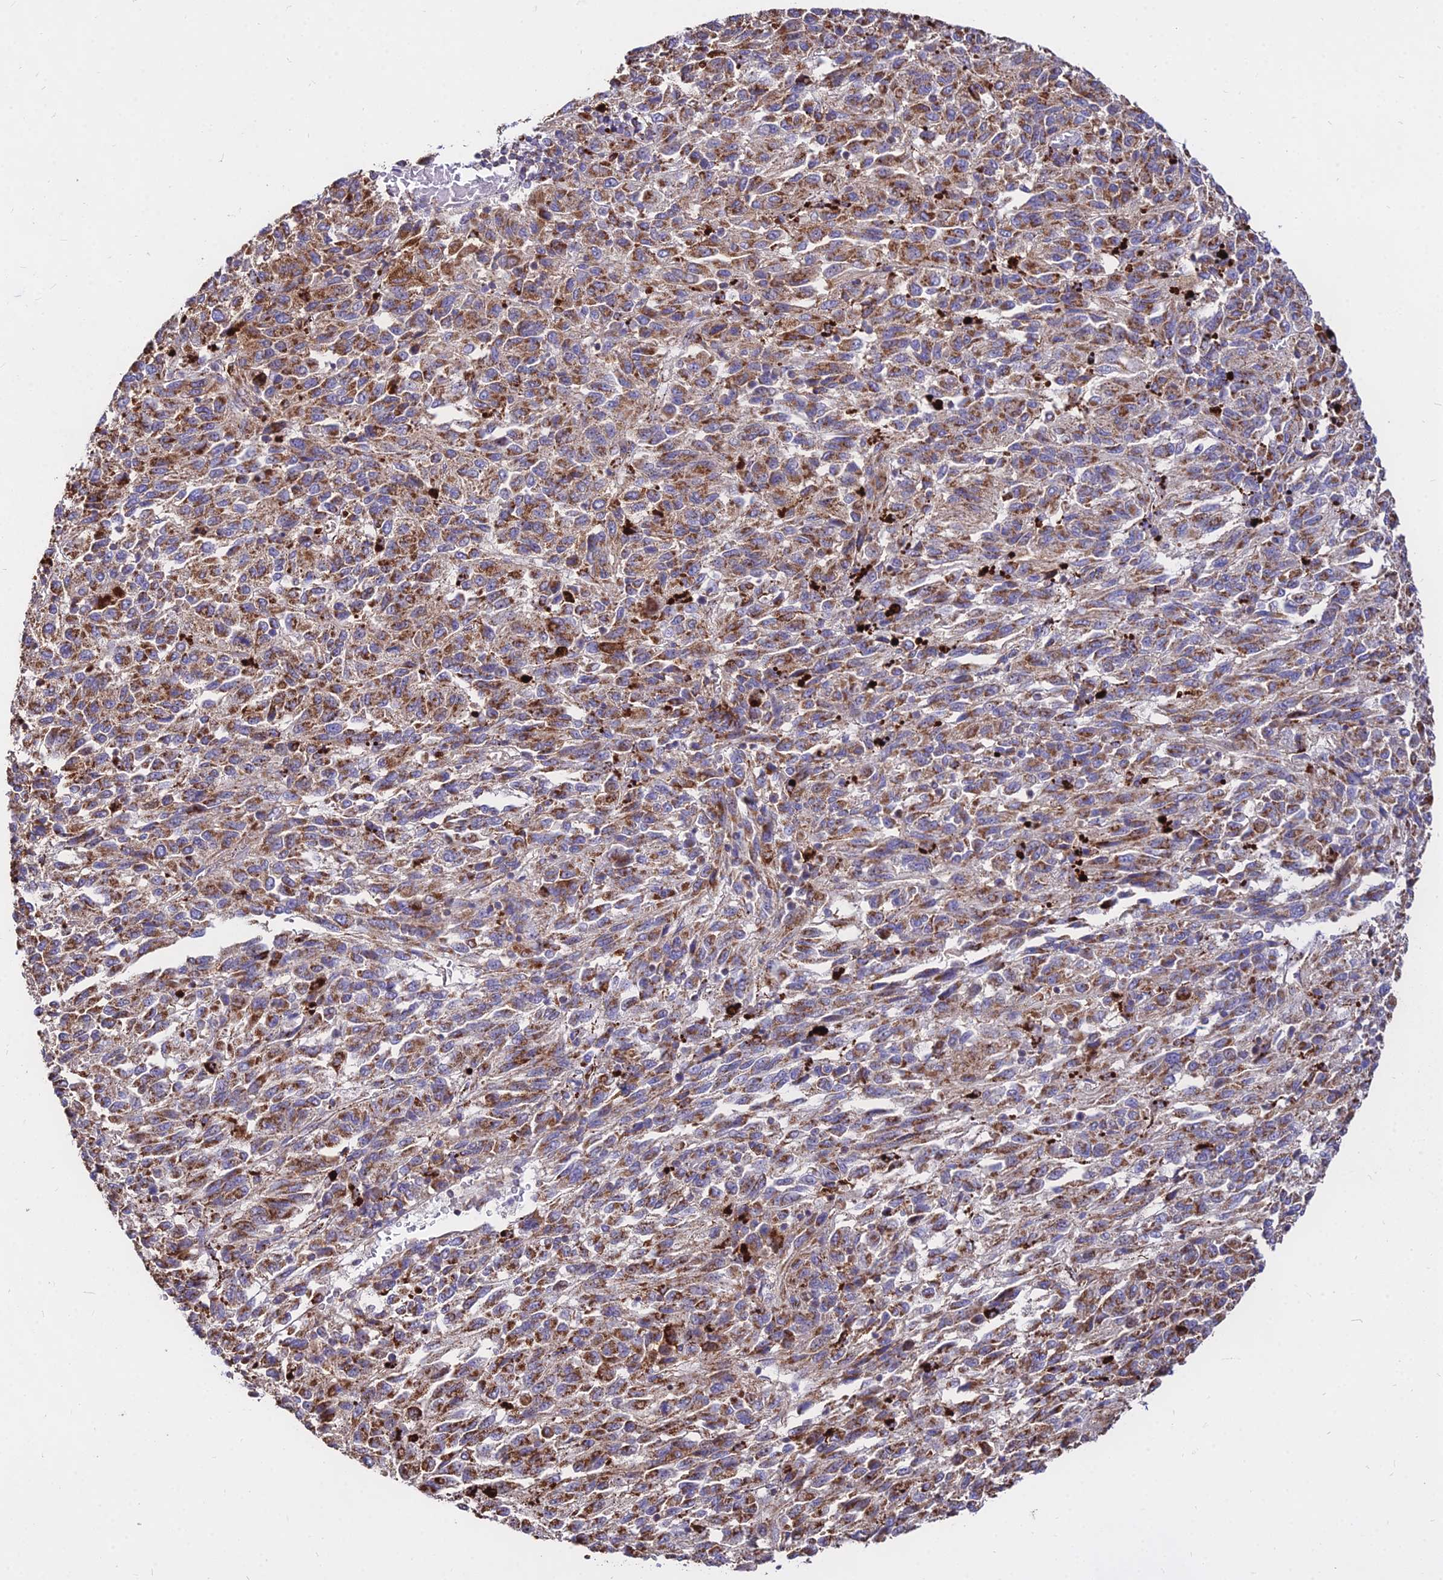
{"staining": {"intensity": "moderate", "quantity": ">75%", "location": "cytoplasmic/membranous"}, "tissue": "melanoma", "cell_type": "Tumor cells", "image_type": "cancer", "snomed": [{"axis": "morphology", "description": "Malignant melanoma, Metastatic site"}, {"axis": "topography", "description": "Lung"}], "caption": "Immunohistochemical staining of malignant melanoma (metastatic site) exhibits moderate cytoplasmic/membranous protein staining in approximately >75% of tumor cells.", "gene": "PNLIPRP3", "patient": {"sex": "male", "age": 64}}